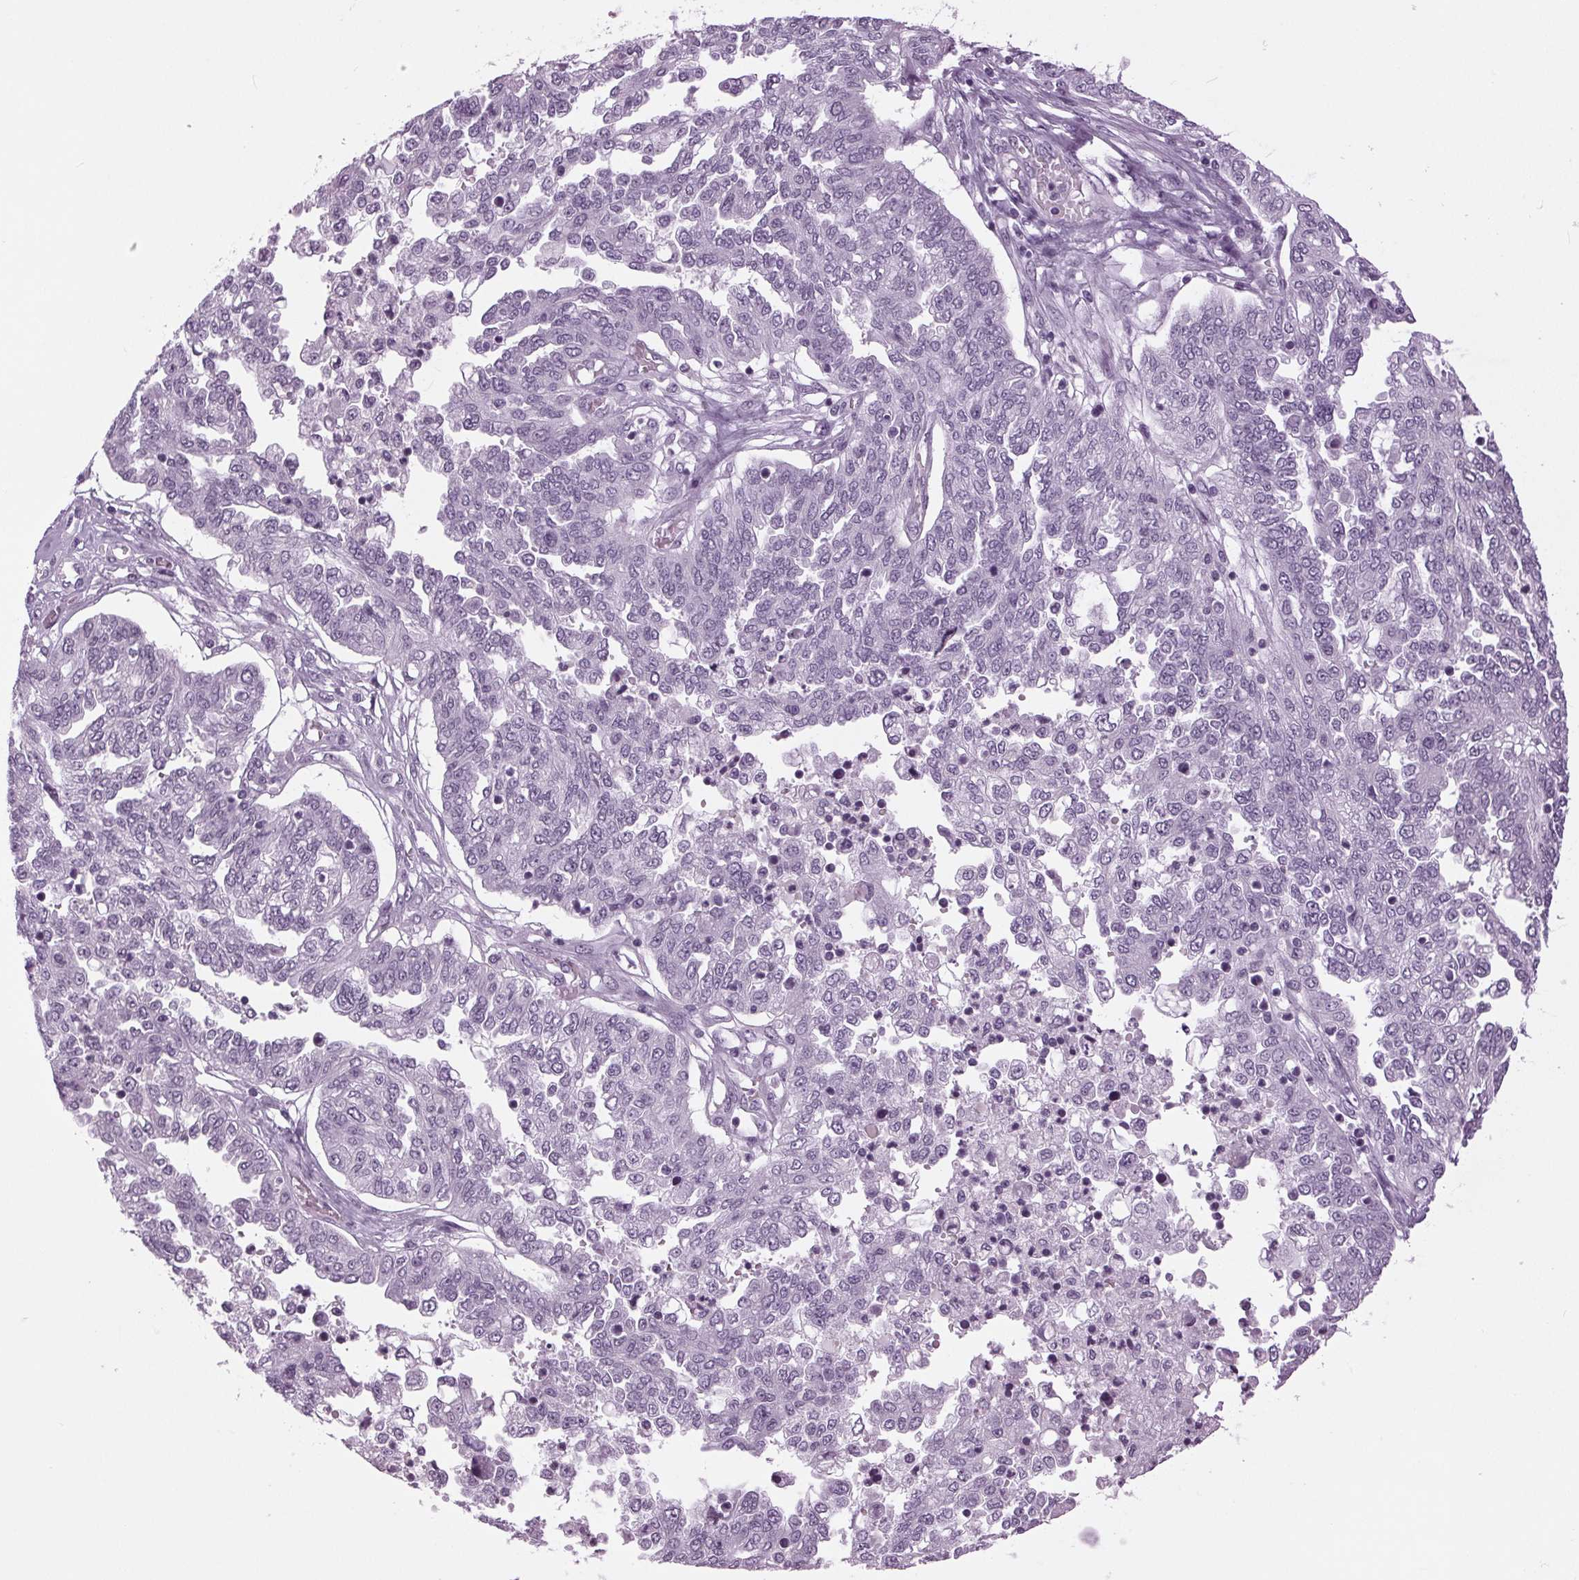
{"staining": {"intensity": "negative", "quantity": "none", "location": "none"}, "tissue": "ovarian cancer", "cell_type": "Tumor cells", "image_type": "cancer", "snomed": [{"axis": "morphology", "description": "Cystadenocarcinoma, serous, NOS"}, {"axis": "topography", "description": "Ovary"}], "caption": "This photomicrograph is of ovarian cancer (serous cystadenocarcinoma) stained with immunohistochemistry (IHC) to label a protein in brown with the nuclei are counter-stained blue. There is no expression in tumor cells. The staining was performed using DAB to visualize the protein expression in brown, while the nuclei were stained in blue with hematoxylin (Magnification: 20x).", "gene": "DNAH12", "patient": {"sex": "female", "age": 67}}